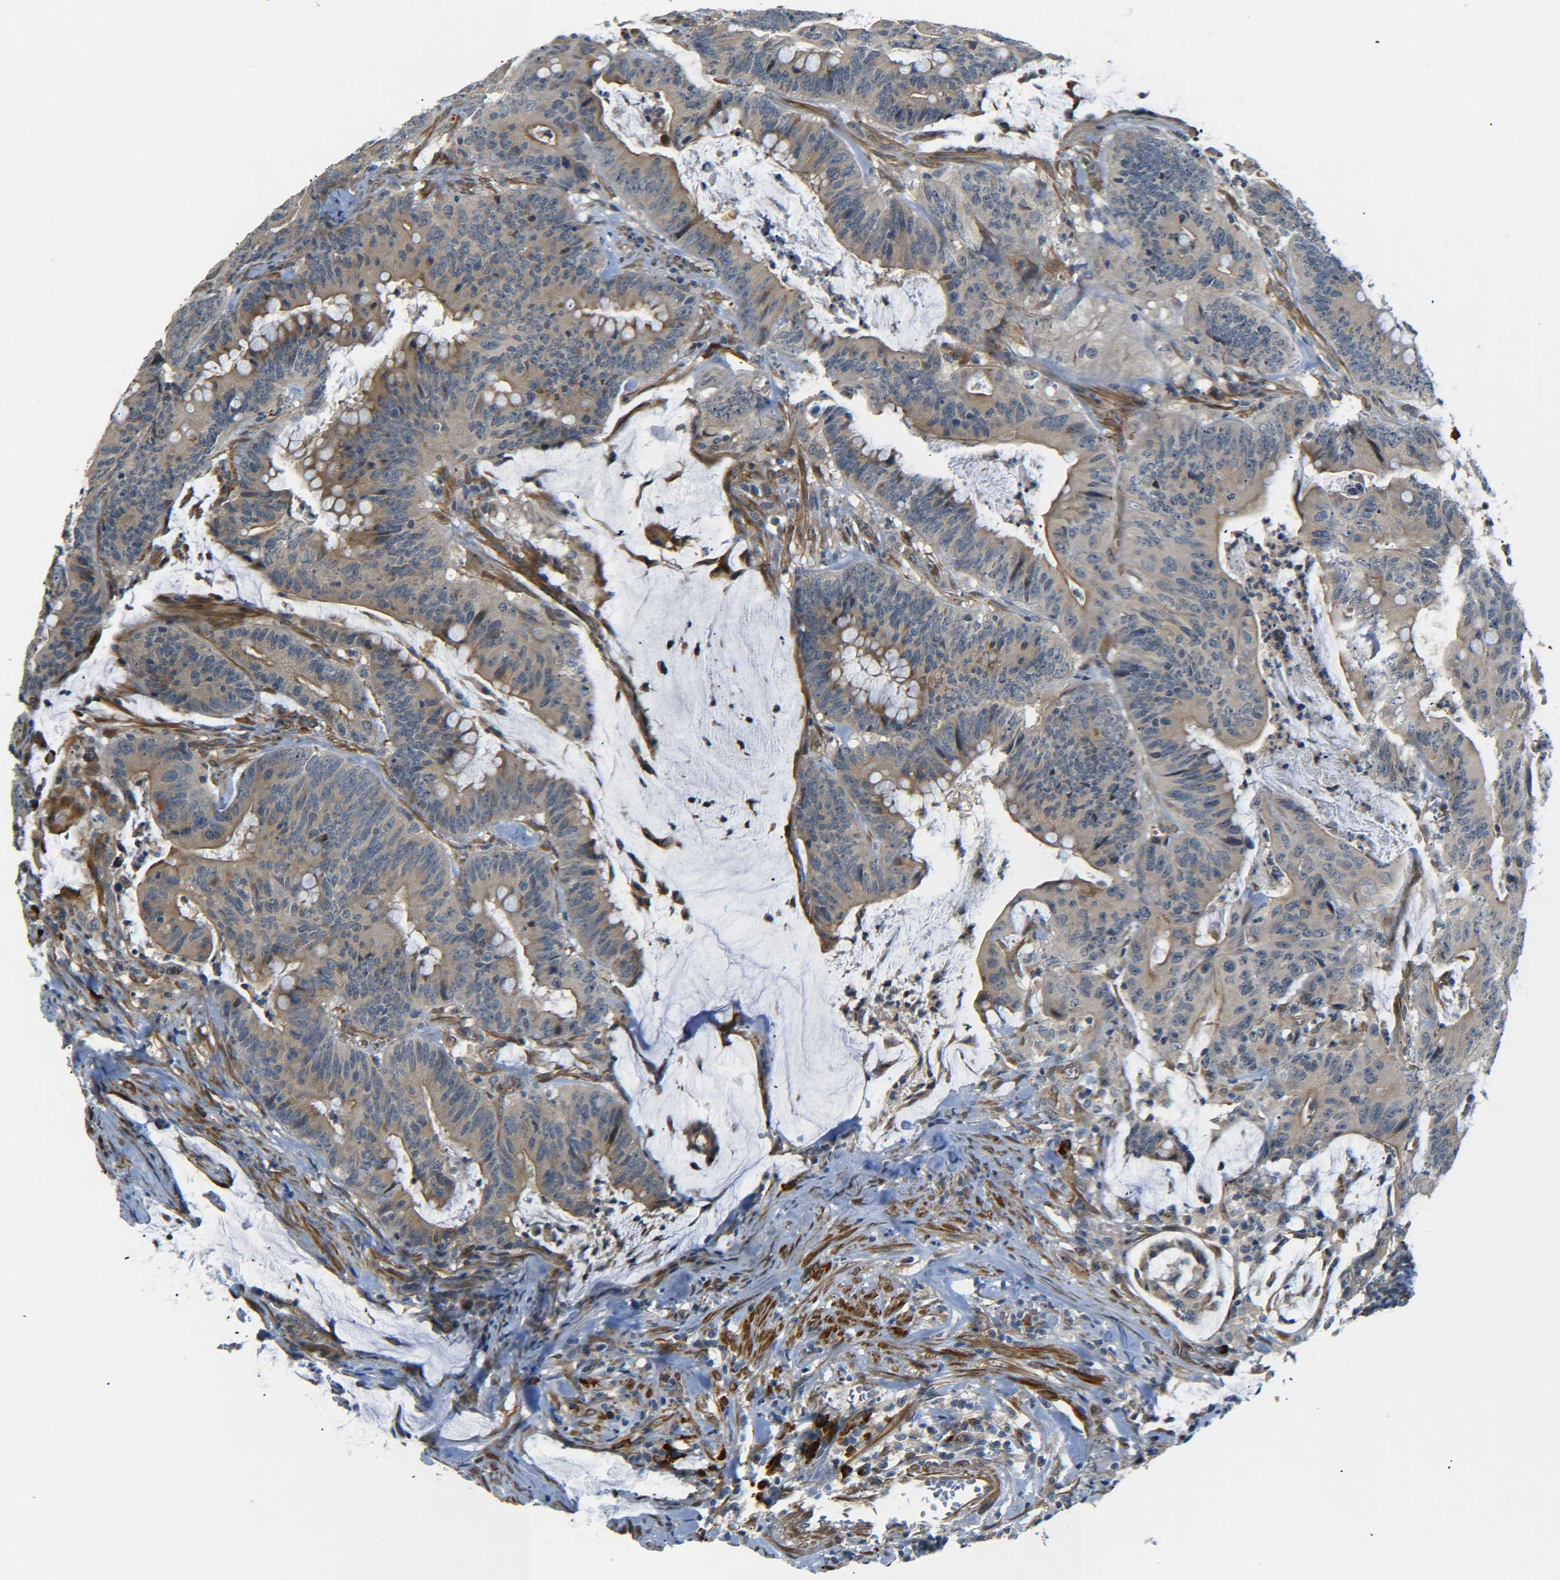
{"staining": {"intensity": "weak", "quantity": ">75%", "location": "cytoplasmic/membranous"}, "tissue": "colorectal cancer", "cell_type": "Tumor cells", "image_type": "cancer", "snomed": [{"axis": "morphology", "description": "Adenocarcinoma, NOS"}, {"axis": "topography", "description": "Colon"}], "caption": "DAB immunohistochemical staining of human colorectal adenocarcinoma exhibits weak cytoplasmic/membranous protein staining in about >75% of tumor cells.", "gene": "MEIS1", "patient": {"sex": "male", "age": 45}}